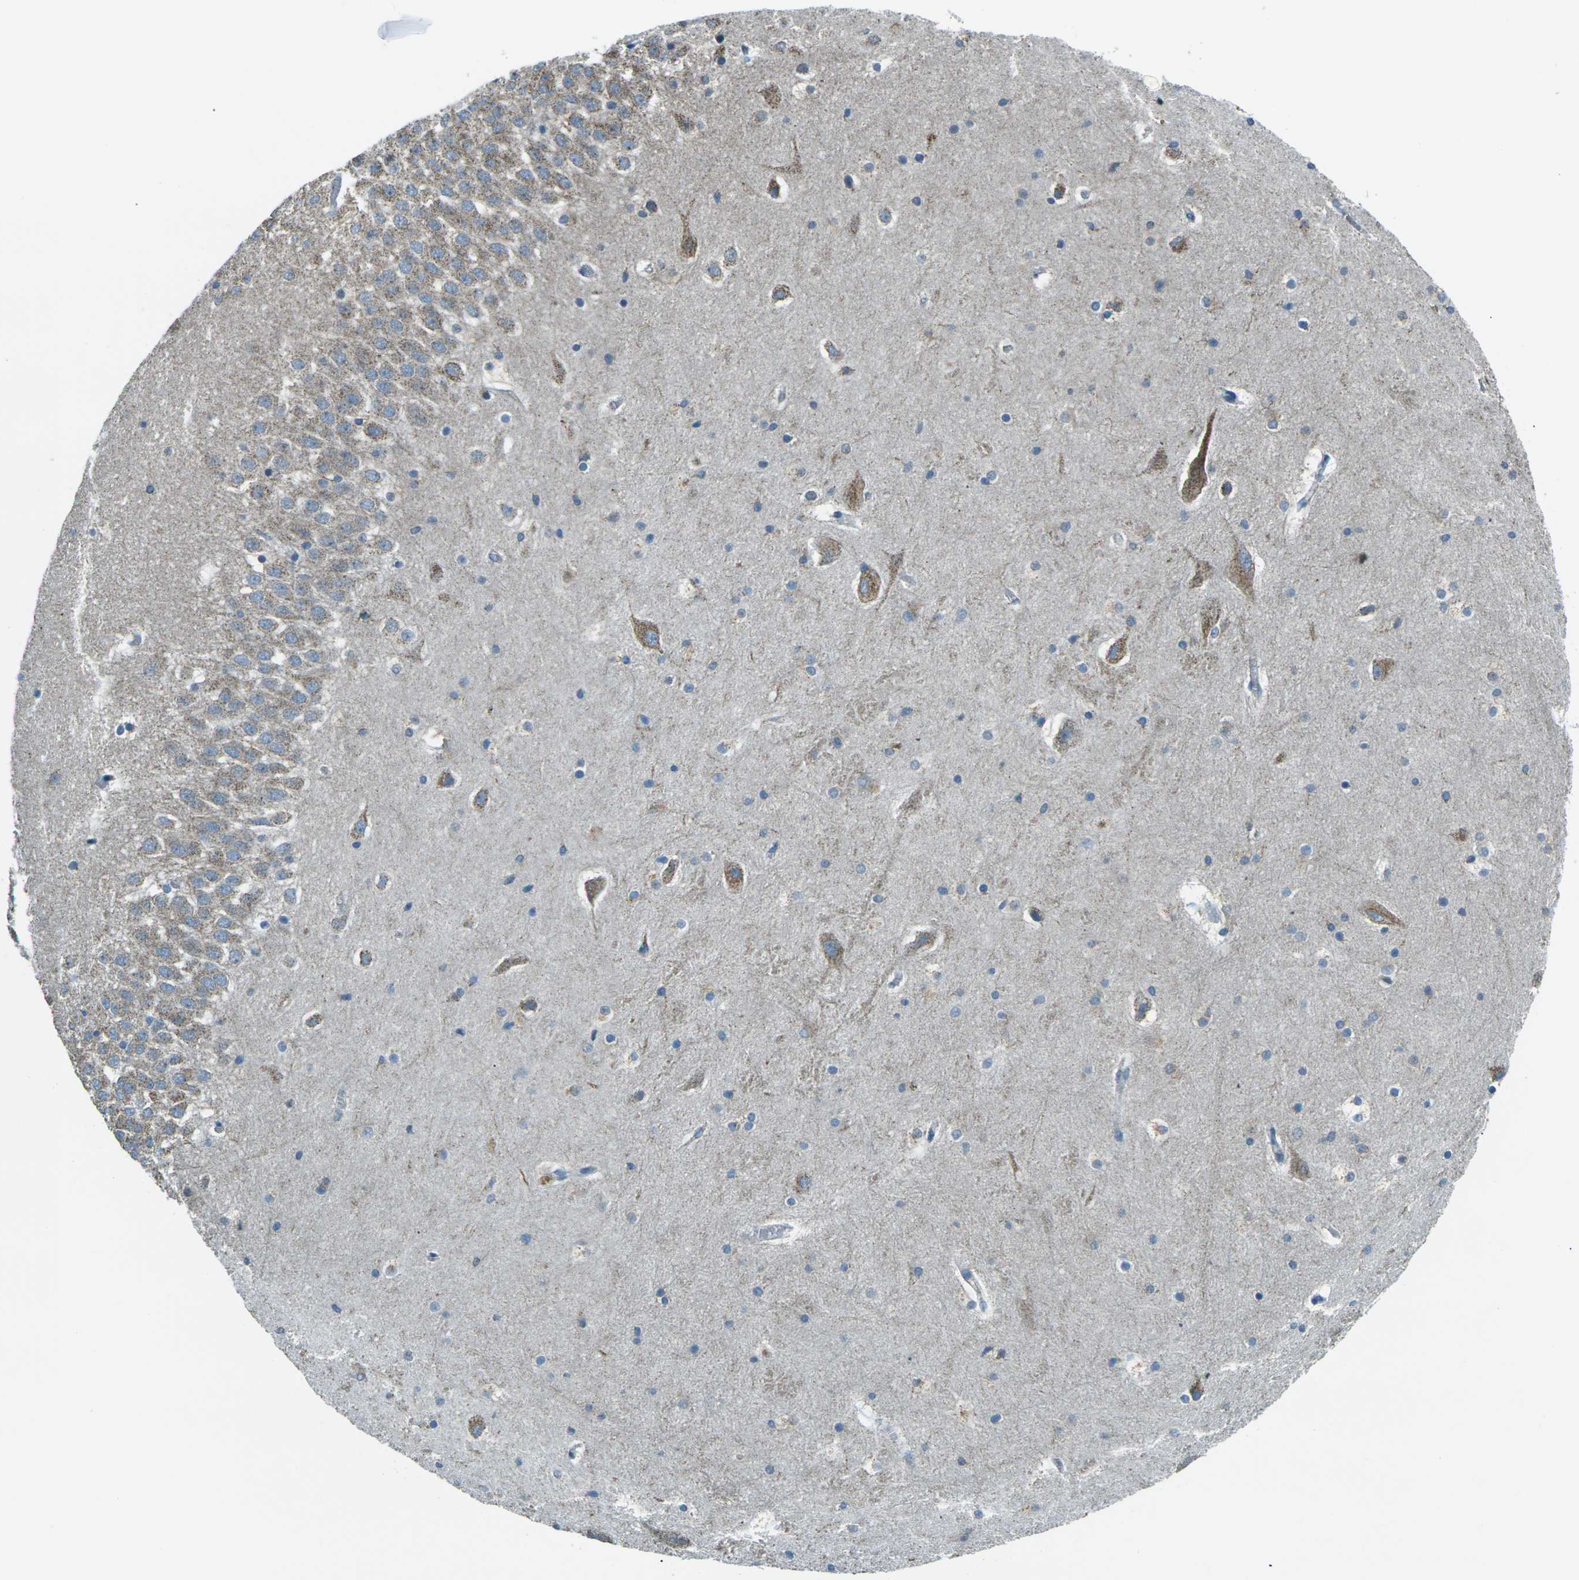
{"staining": {"intensity": "moderate", "quantity": "25%-75%", "location": "cytoplasmic/membranous"}, "tissue": "hippocampus", "cell_type": "Glial cells", "image_type": "normal", "snomed": [{"axis": "morphology", "description": "Normal tissue, NOS"}, {"axis": "topography", "description": "Hippocampus"}], "caption": "This is an image of immunohistochemistry (IHC) staining of unremarkable hippocampus, which shows moderate expression in the cytoplasmic/membranous of glial cells.", "gene": "IRF3", "patient": {"sex": "male", "age": 45}}